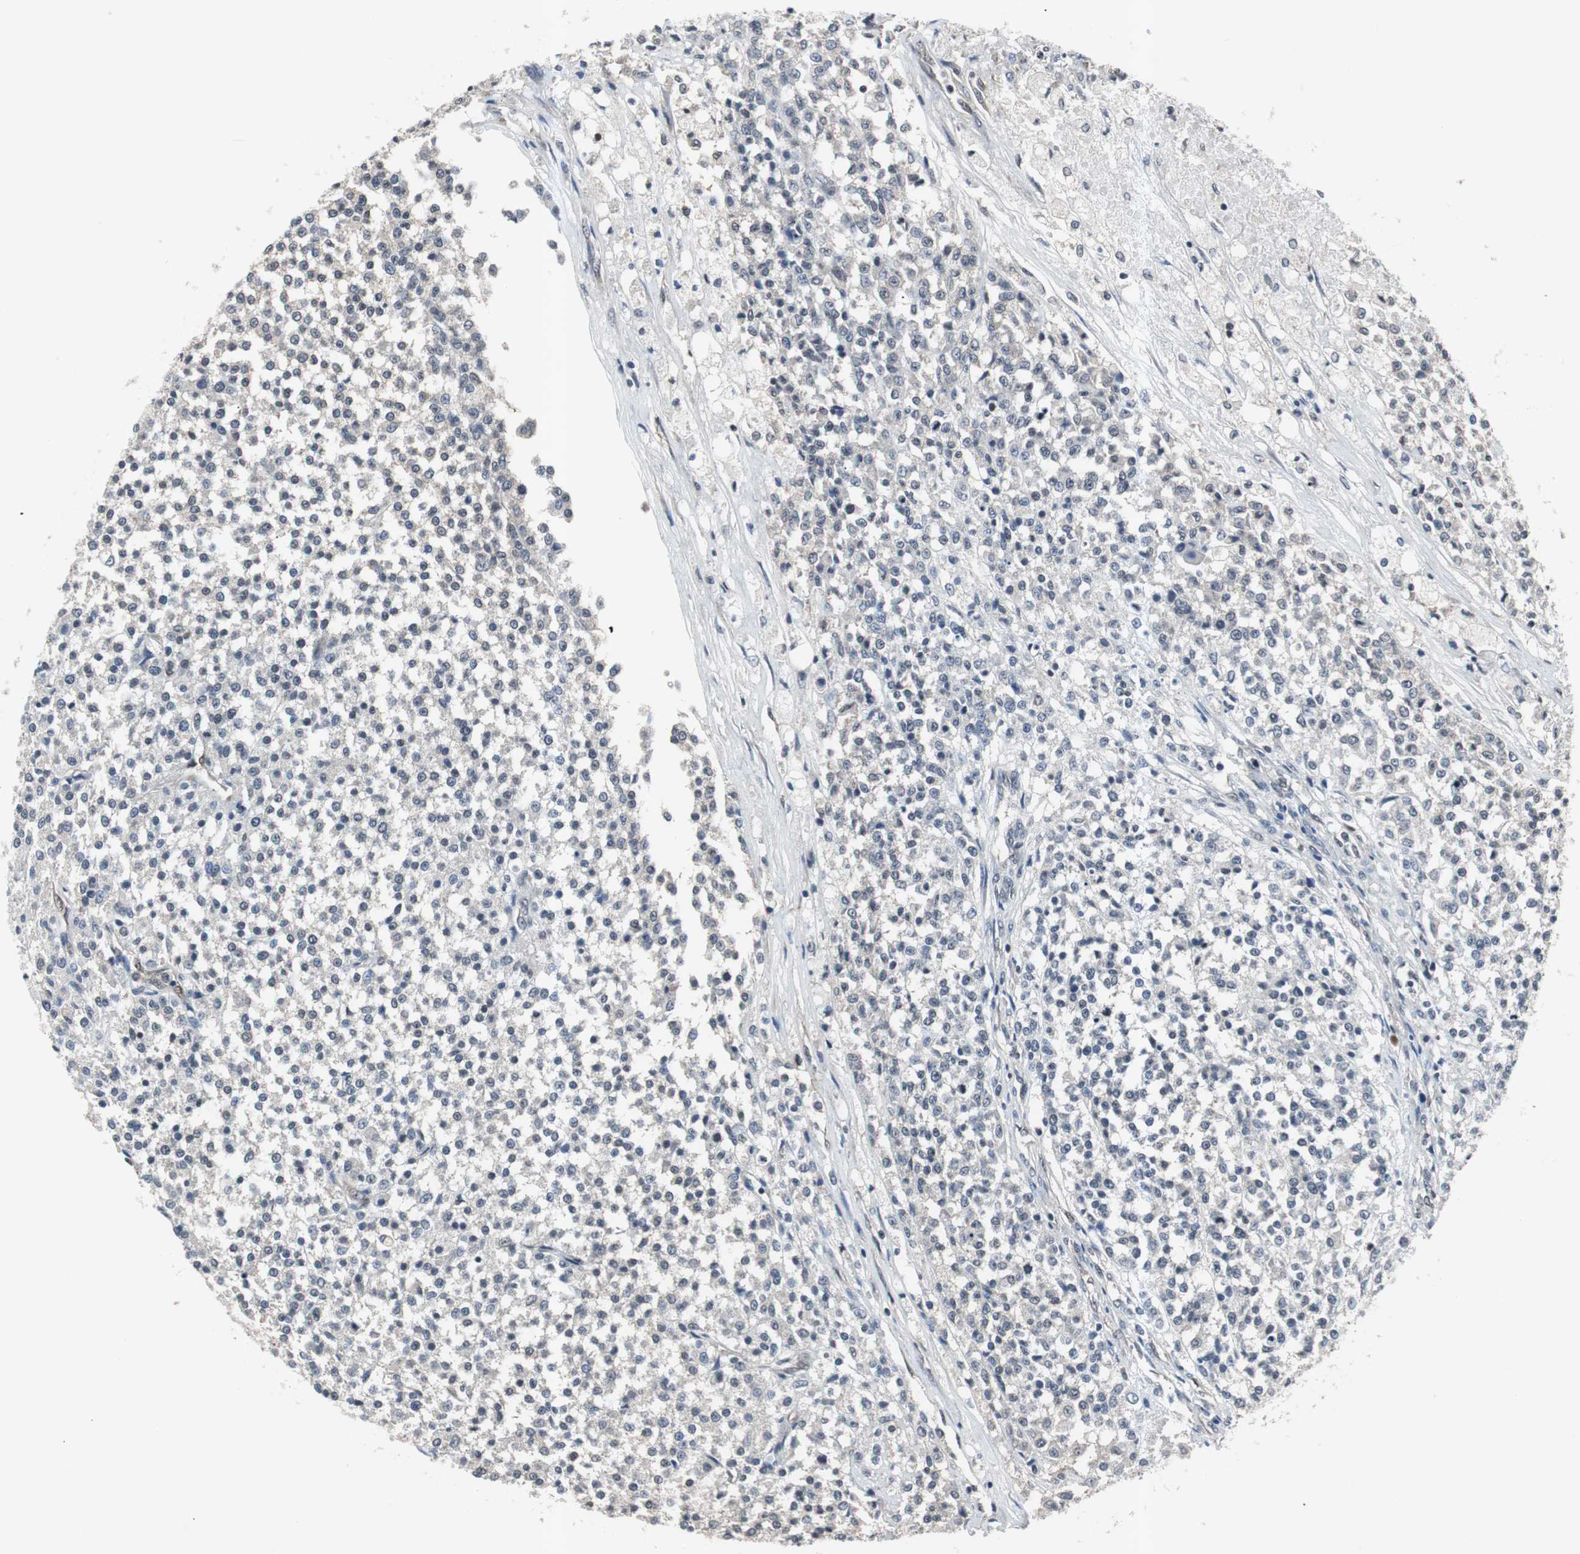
{"staining": {"intensity": "negative", "quantity": "none", "location": "none"}, "tissue": "testis cancer", "cell_type": "Tumor cells", "image_type": "cancer", "snomed": [{"axis": "morphology", "description": "Seminoma, NOS"}, {"axis": "topography", "description": "Testis"}], "caption": "A high-resolution image shows IHC staining of testis cancer (seminoma), which shows no significant positivity in tumor cells.", "gene": "SMAD1", "patient": {"sex": "male", "age": 59}}